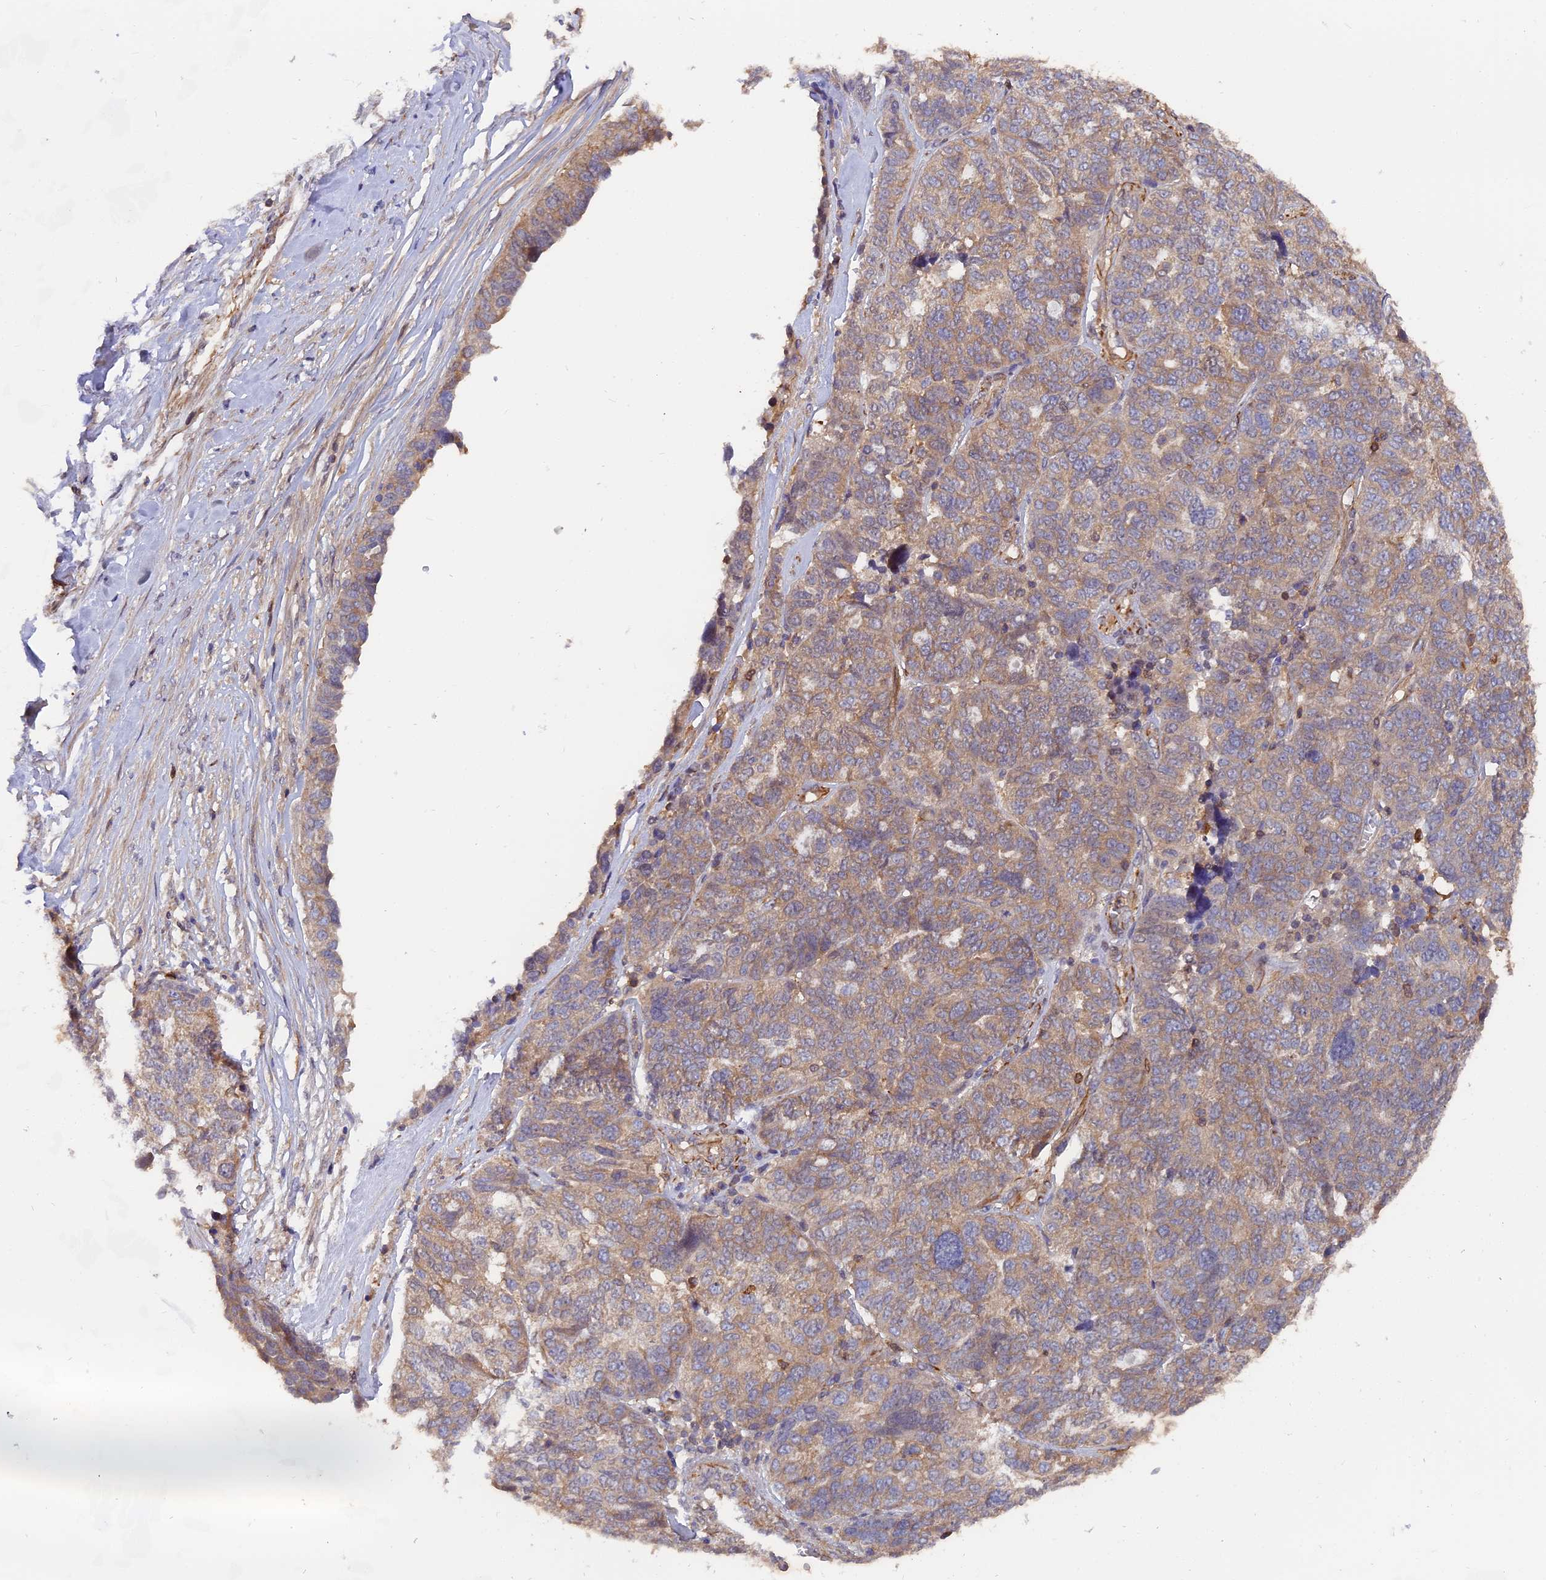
{"staining": {"intensity": "weak", "quantity": ">75%", "location": "cytoplasmic/membranous"}, "tissue": "ovarian cancer", "cell_type": "Tumor cells", "image_type": "cancer", "snomed": [{"axis": "morphology", "description": "Cystadenocarcinoma, serous, NOS"}, {"axis": "topography", "description": "Ovary"}], "caption": "Protein expression by immunohistochemistry shows weak cytoplasmic/membranous staining in about >75% of tumor cells in serous cystadenocarcinoma (ovarian).", "gene": "FAM118B", "patient": {"sex": "female", "age": 59}}